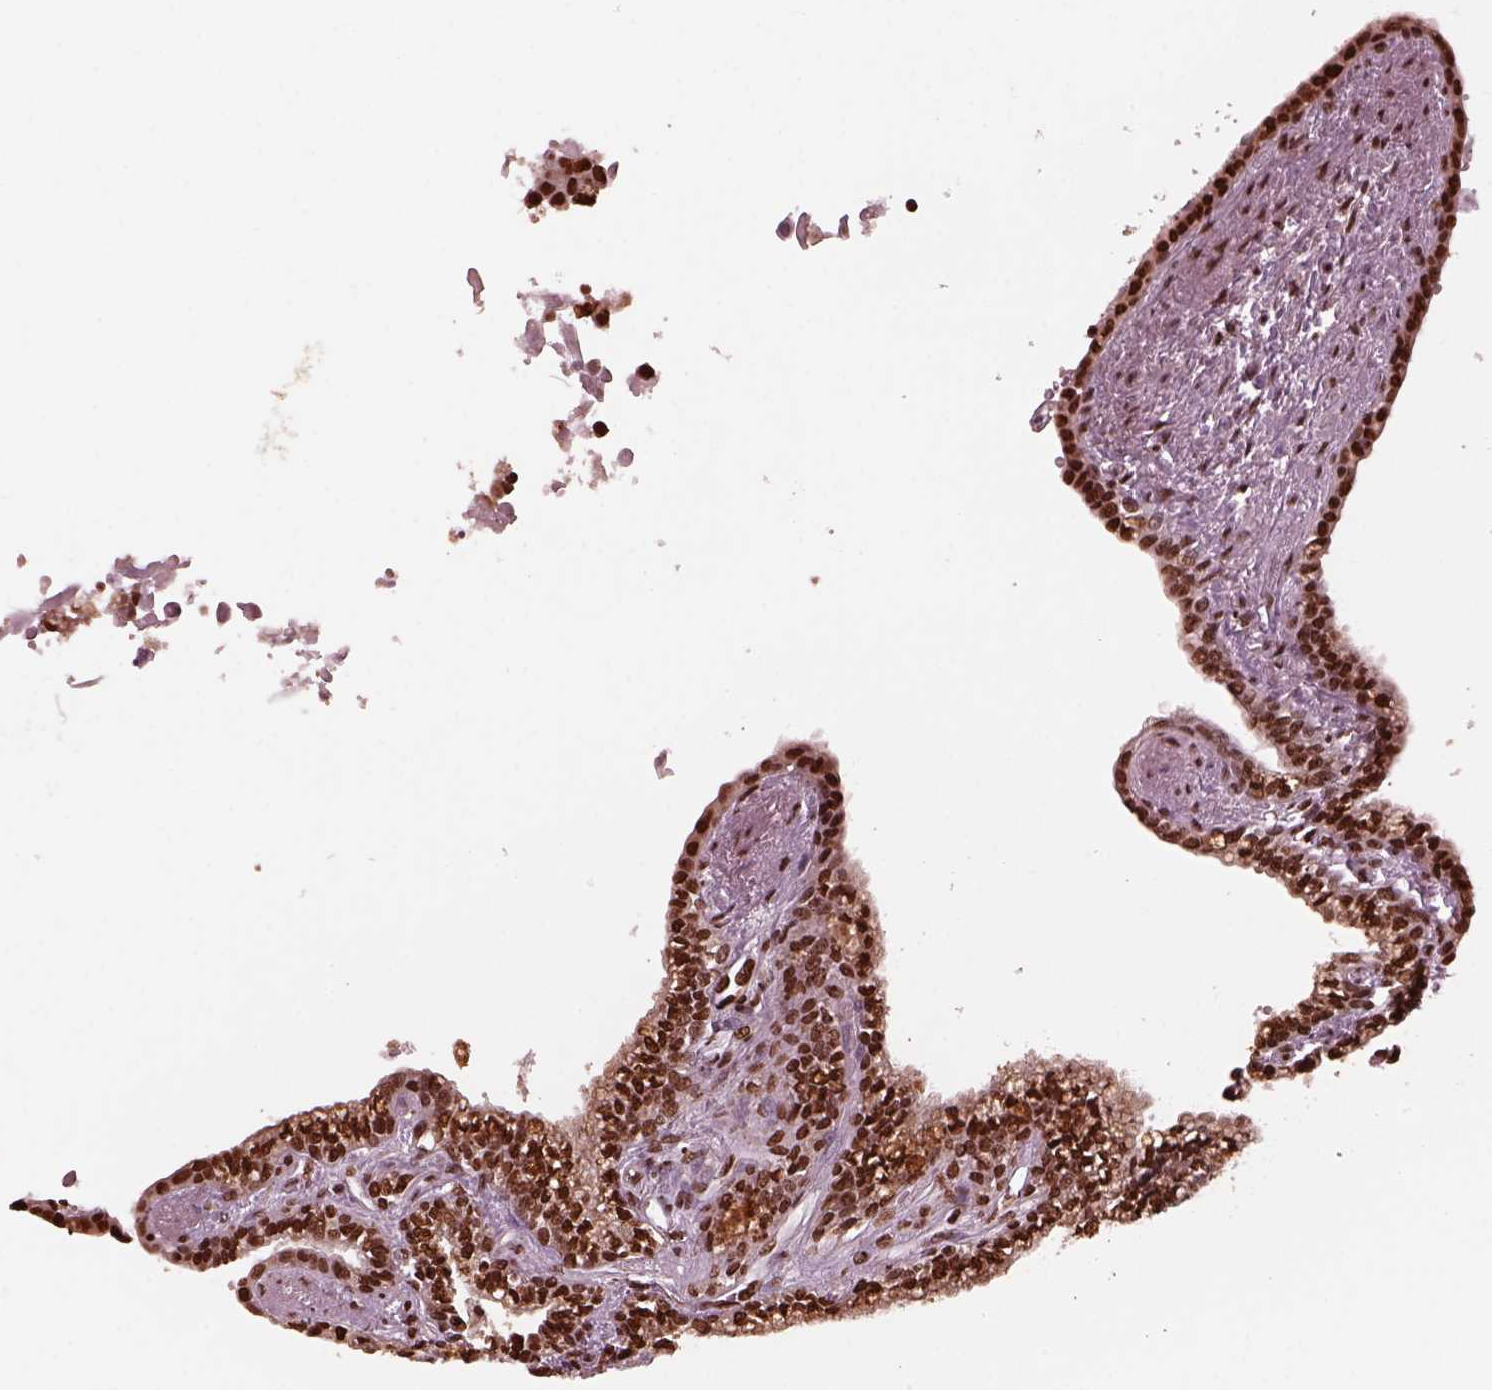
{"staining": {"intensity": "strong", "quantity": ">75%", "location": "nuclear"}, "tissue": "seminal vesicle", "cell_type": "Glandular cells", "image_type": "normal", "snomed": [{"axis": "morphology", "description": "Normal tissue, NOS"}, {"axis": "morphology", "description": "Urothelial carcinoma, NOS"}, {"axis": "topography", "description": "Urinary bladder"}, {"axis": "topography", "description": "Seminal veicle"}], "caption": "Unremarkable seminal vesicle was stained to show a protein in brown. There is high levels of strong nuclear expression in approximately >75% of glandular cells. (DAB (3,3'-diaminobenzidine) IHC with brightfield microscopy, high magnification).", "gene": "NSD1", "patient": {"sex": "male", "age": 76}}